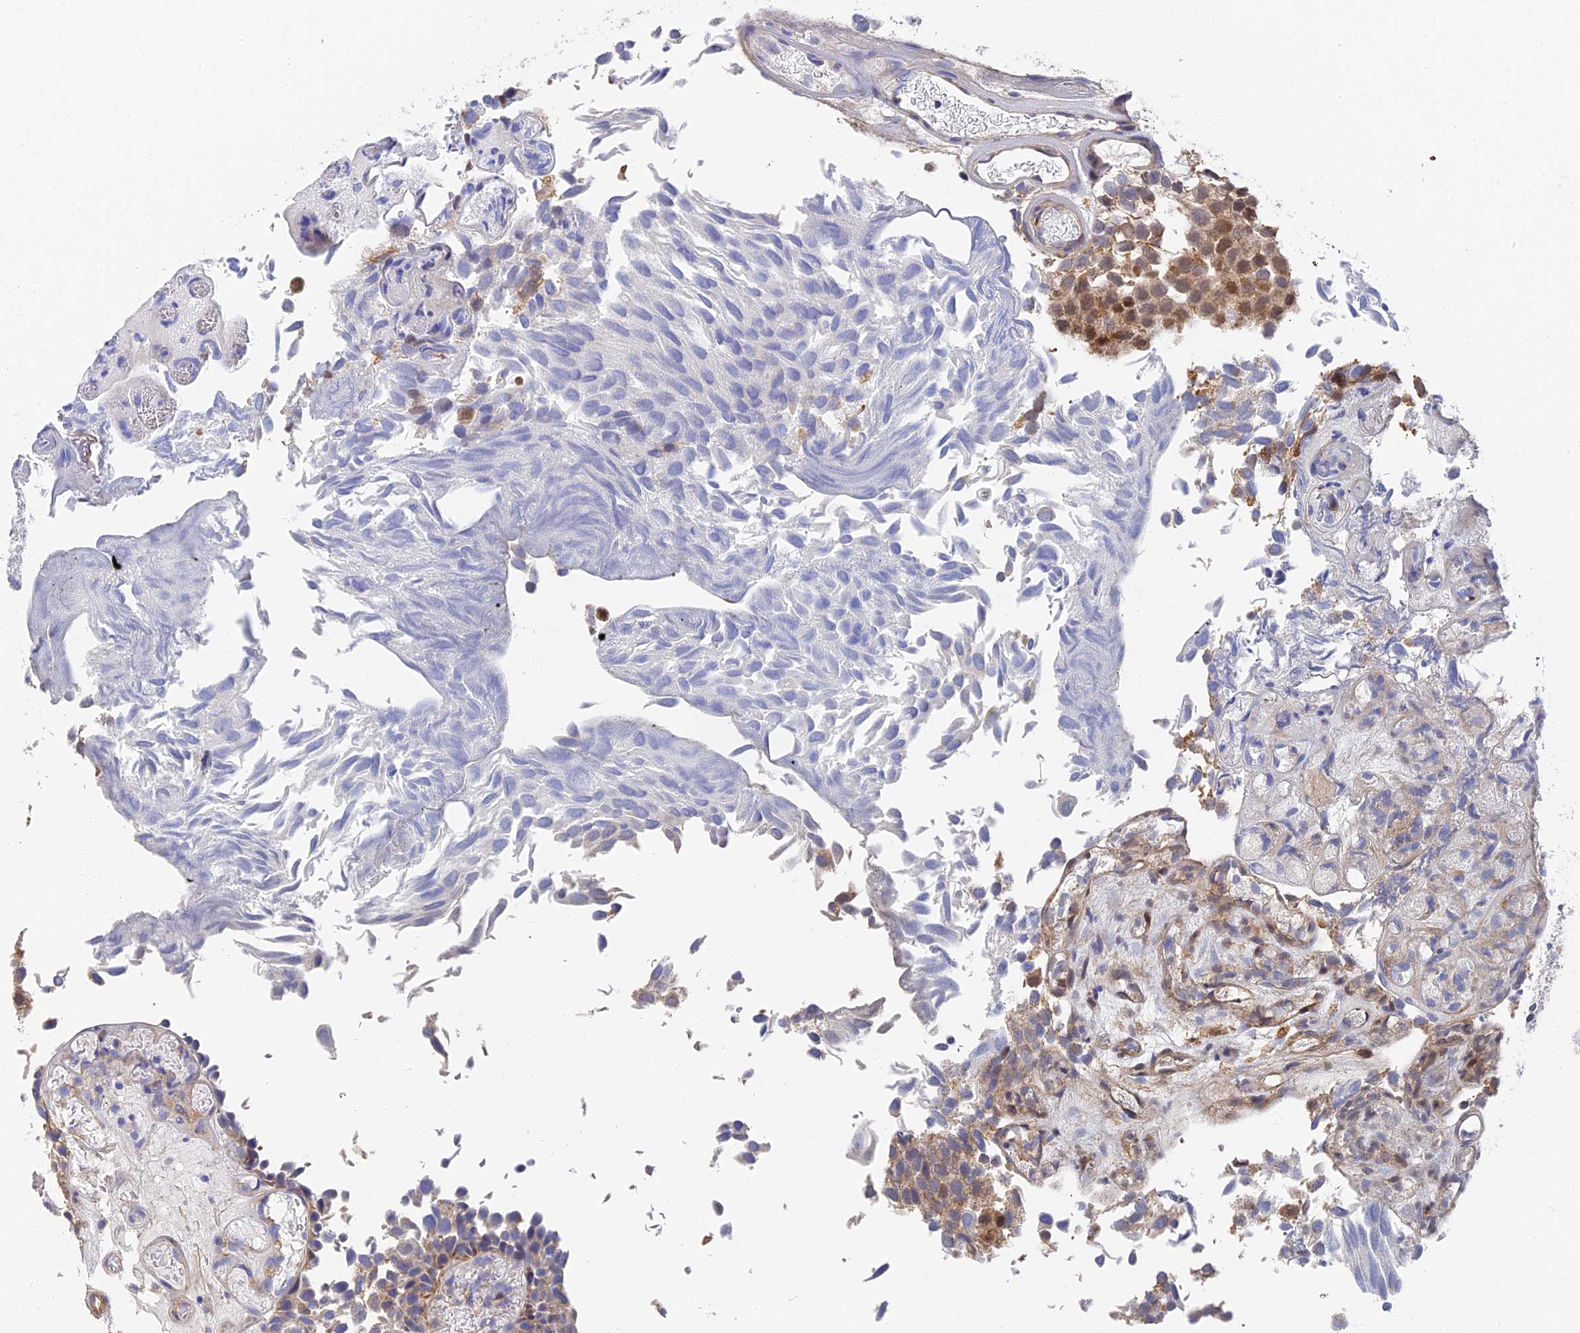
{"staining": {"intensity": "moderate", "quantity": "25%-75%", "location": "cytoplasmic/membranous,nuclear"}, "tissue": "urothelial cancer", "cell_type": "Tumor cells", "image_type": "cancer", "snomed": [{"axis": "morphology", "description": "Urothelial carcinoma, Low grade"}, {"axis": "topography", "description": "Urinary bladder"}], "caption": "Tumor cells display moderate cytoplasmic/membranous and nuclear staining in about 25%-75% of cells in urothelial cancer.", "gene": "CCDC113", "patient": {"sex": "male", "age": 89}}